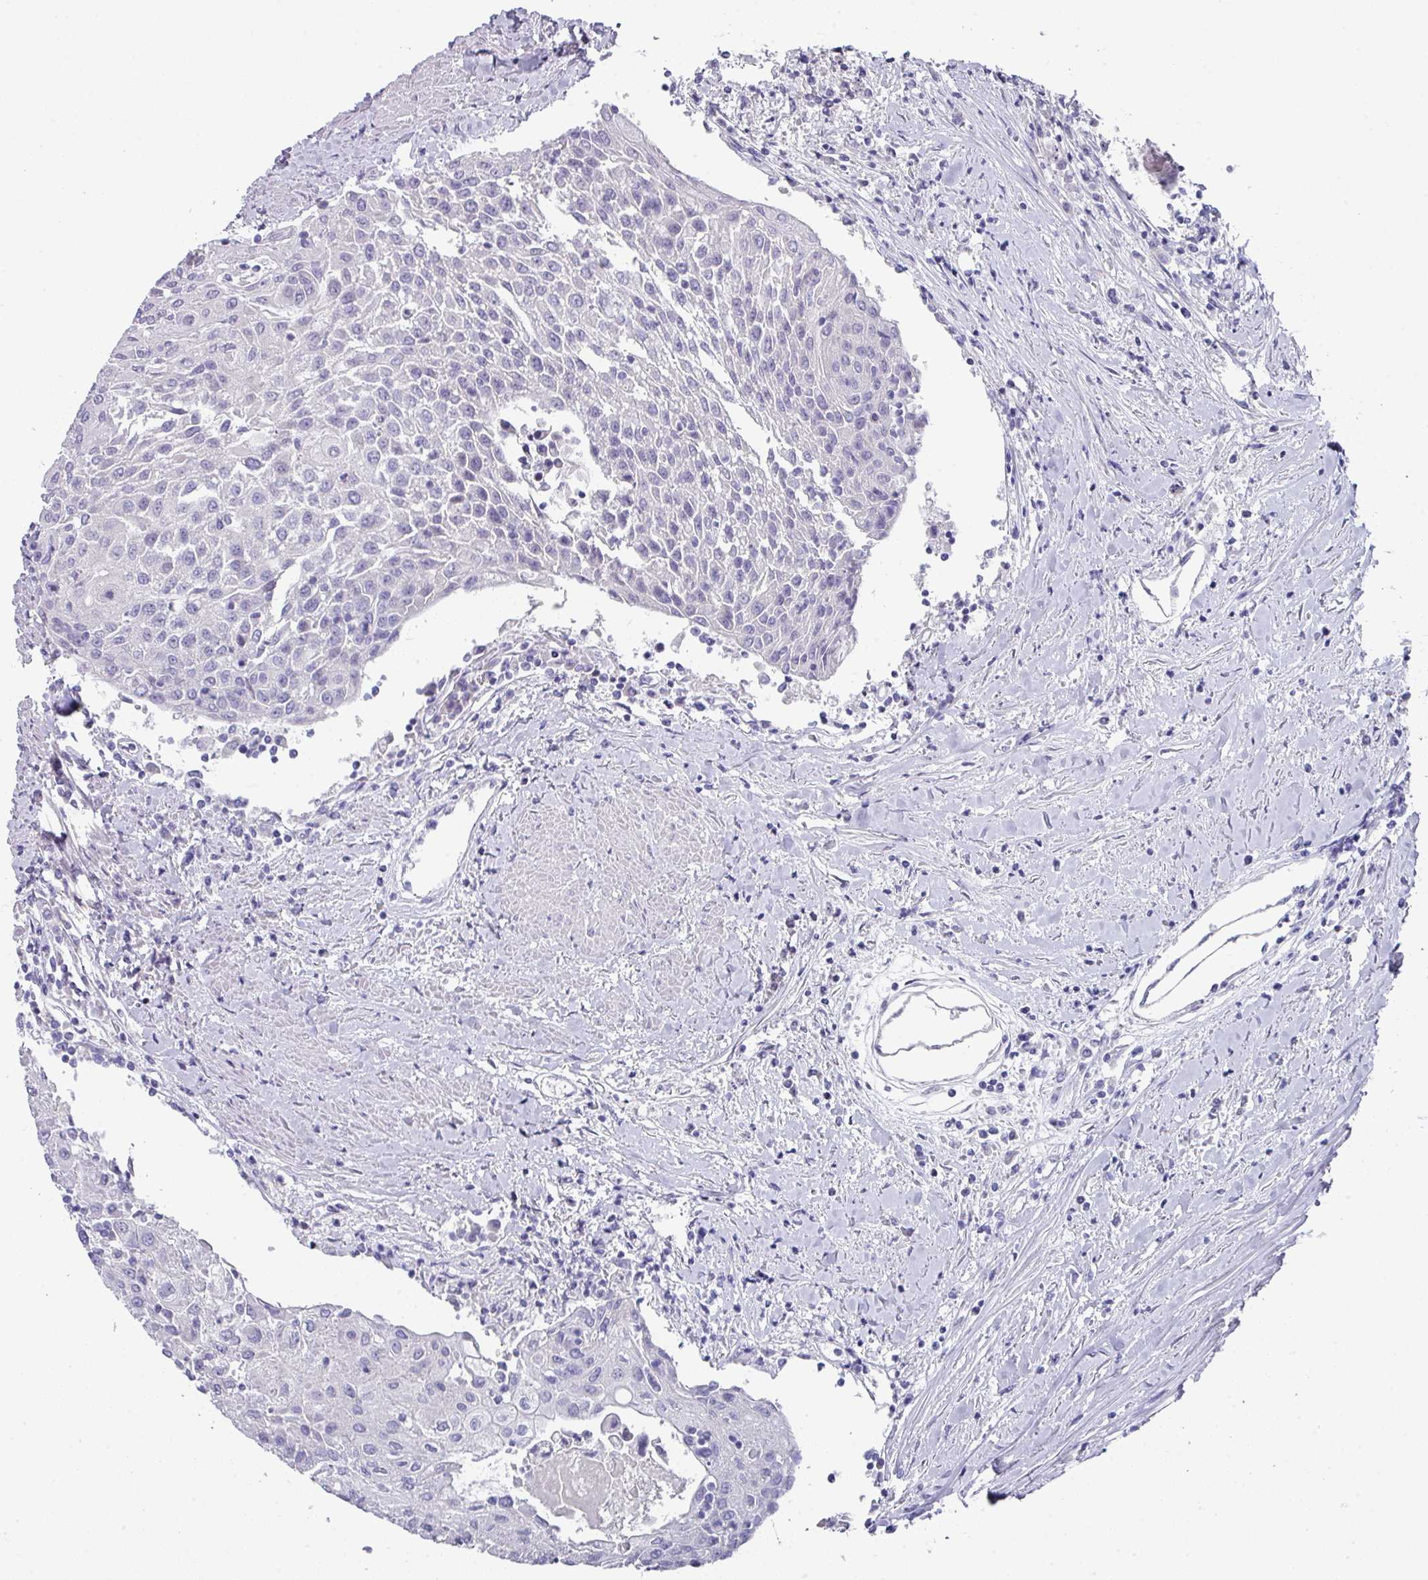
{"staining": {"intensity": "negative", "quantity": "none", "location": "none"}, "tissue": "urothelial cancer", "cell_type": "Tumor cells", "image_type": "cancer", "snomed": [{"axis": "morphology", "description": "Urothelial carcinoma, High grade"}, {"axis": "topography", "description": "Urinary bladder"}], "caption": "Image shows no significant protein expression in tumor cells of urothelial carcinoma (high-grade).", "gene": "DEFB115", "patient": {"sex": "female", "age": 85}}